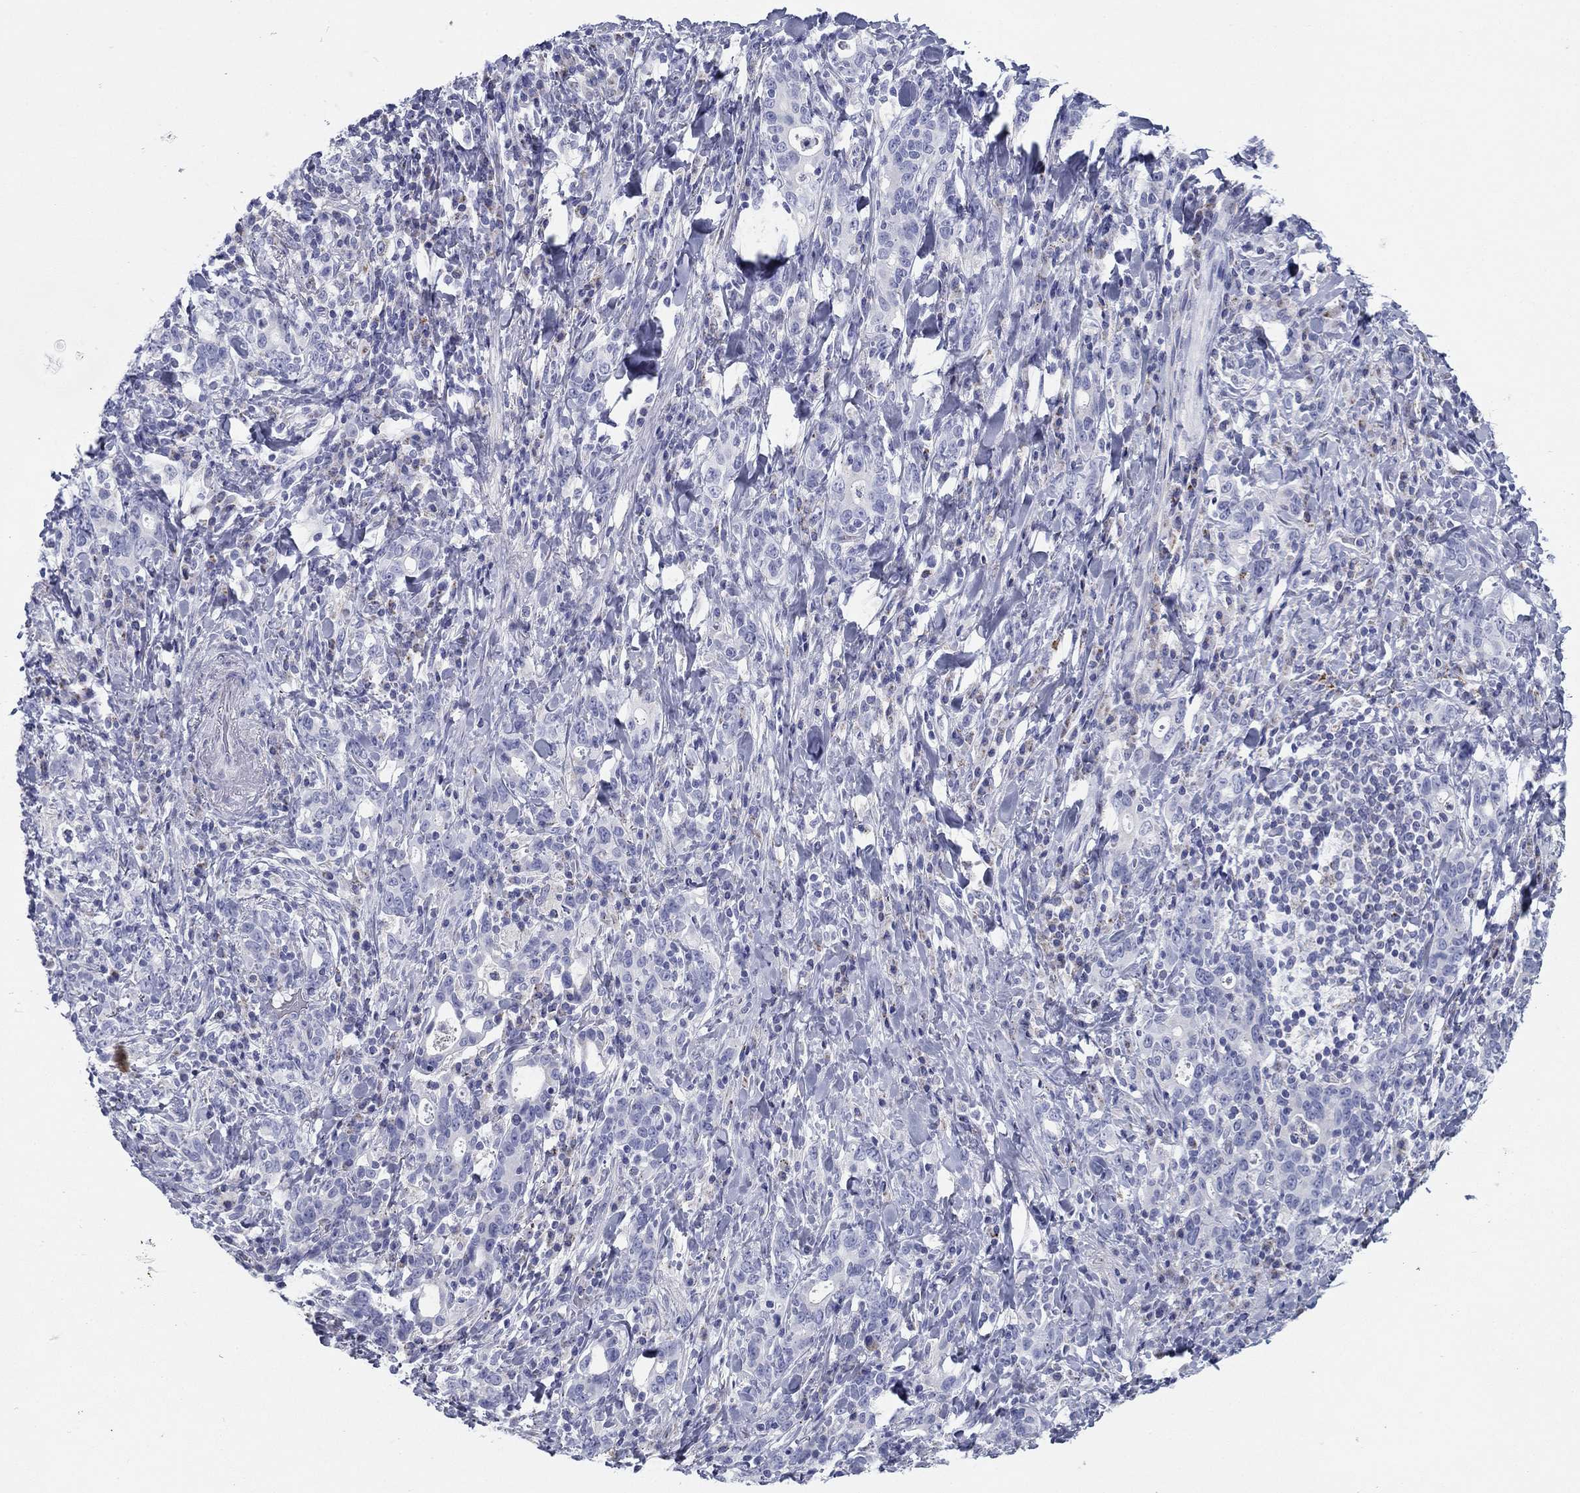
{"staining": {"intensity": "negative", "quantity": "none", "location": "none"}, "tissue": "stomach cancer", "cell_type": "Tumor cells", "image_type": "cancer", "snomed": [{"axis": "morphology", "description": "Adenocarcinoma, NOS"}, {"axis": "topography", "description": "Stomach"}], "caption": "This histopathology image is of stomach adenocarcinoma stained with IHC to label a protein in brown with the nuclei are counter-stained blue. There is no expression in tumor cells.", "gene": "ZP2", "patient": {"sex": "male", "age": 79}}